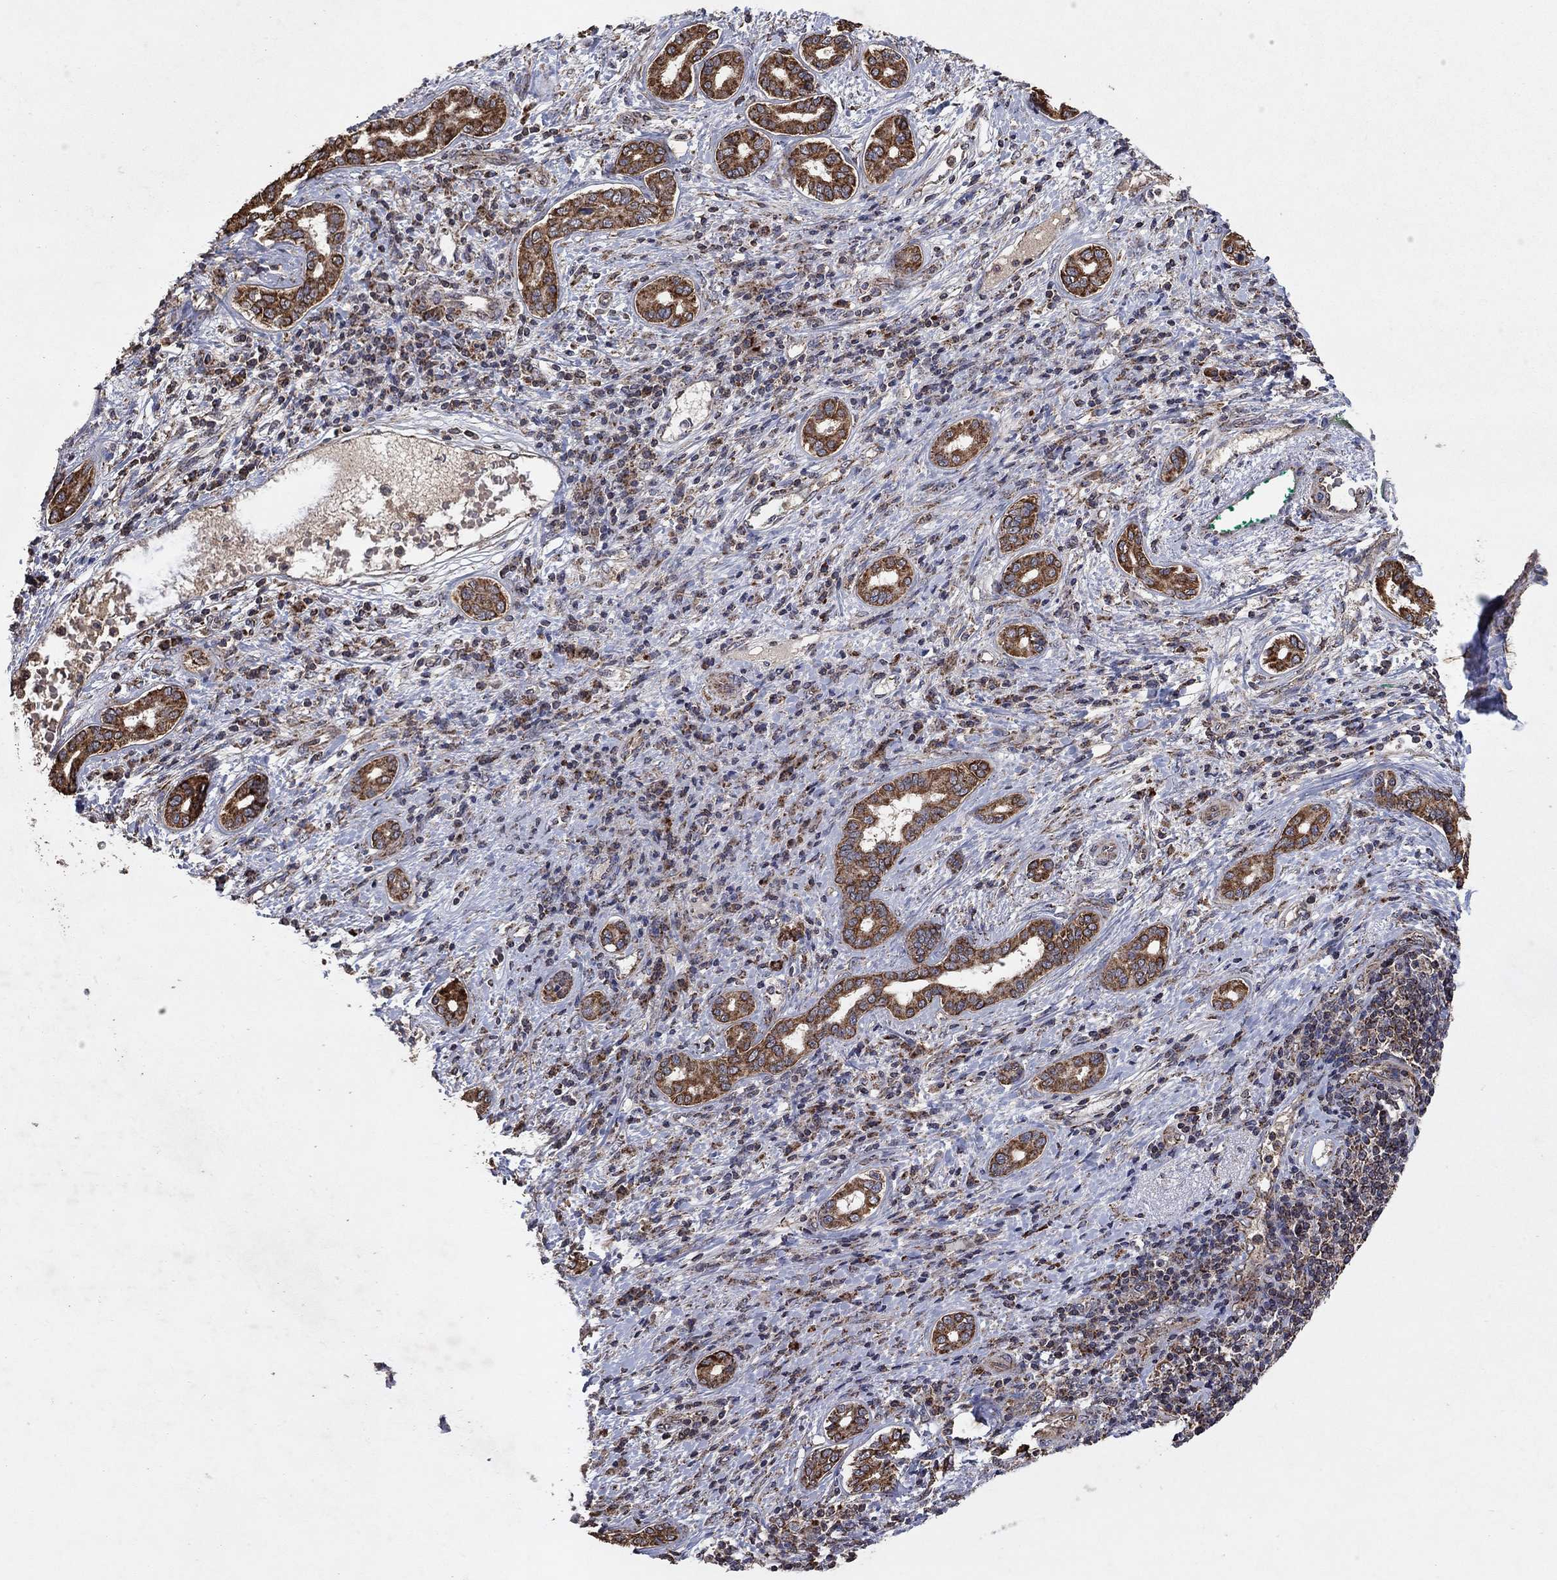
{"staining": {"intensity": "strong", "quantity": "25%-75%", "location": "cytoplasmic/membranous"}, "tissue": "liver cancer", "cell_type": "Tumor cells", "image_type": "cancer", "snomed": [{"axis": "morphology", "description": "Carcinoma, Hepatocellular, NOS"}, {"axis": "topography", "description": "Liver"}], "caption": "Immunohistochemical staining of human liver cancer (hepatocellular carcinoma) exhibits high levels of strong cytoplasmic/membranous positivity in about 25%-75% of tumor cells.", "gene": "DPH1", "patient": {"sex": "male", "age": 65}}